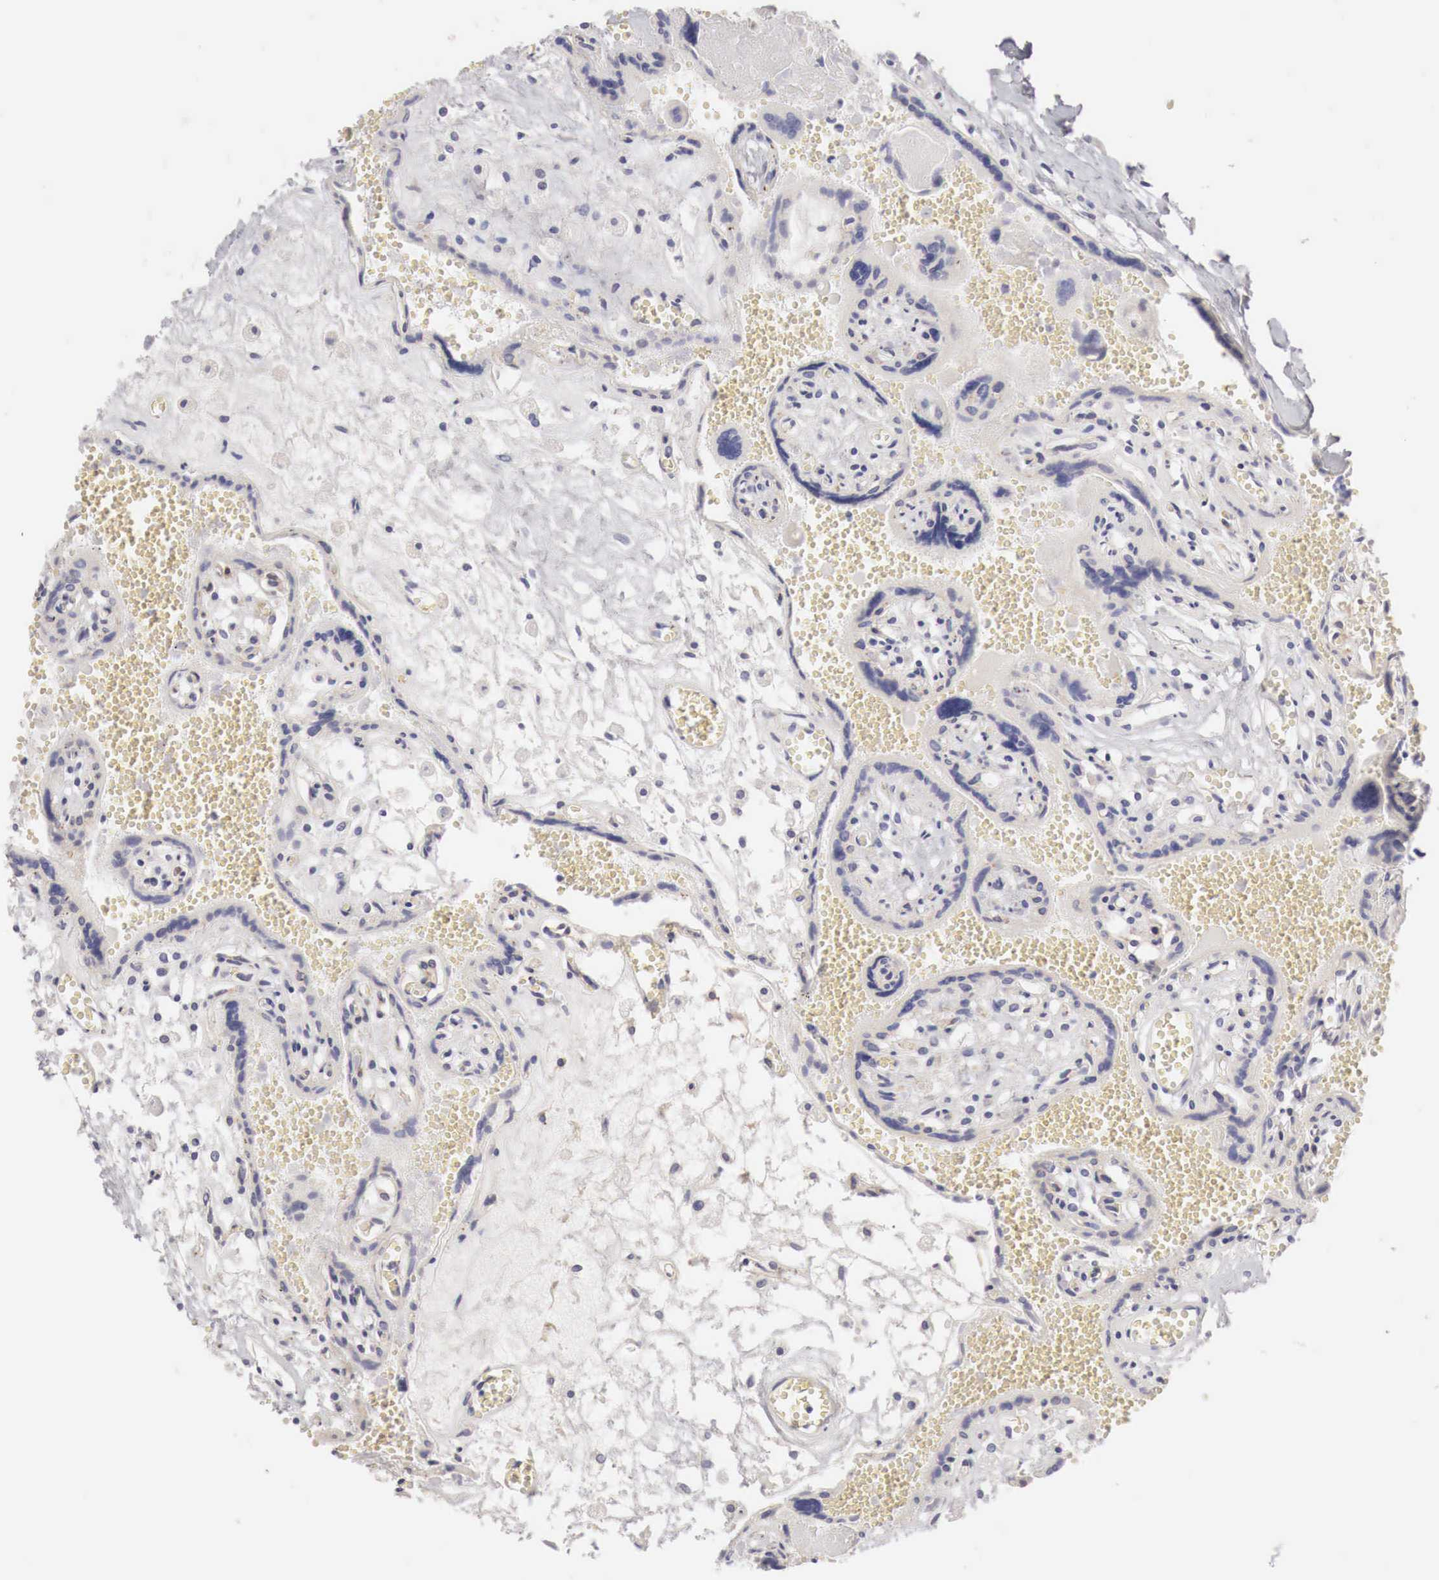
{"staining": {"intensity": "weak", "quantity": "25%-75%", "location": "cytoplasmic/membranous"}, "tissue": "placenta", "cell_type": "Decidual cells", "image_type": "normal", "snomed": [{"axis": "morphology", "description": "Normal tissue, NOS"}, {"axis": "topography", "description": "Placenta"}], "caption": "Protein staining of unremarkable placenta exhibits weak cytoplasmic/membranous expression in about 25%-75% of decidual cells. (Stains: DAB (3,3'-diaminobenzidine) in brown, nuclei in blue, Microscopy: brightfield microscopy at high magnification).", "gene": "NSDHL", "patient": {"sex": "female", "age": 40}}